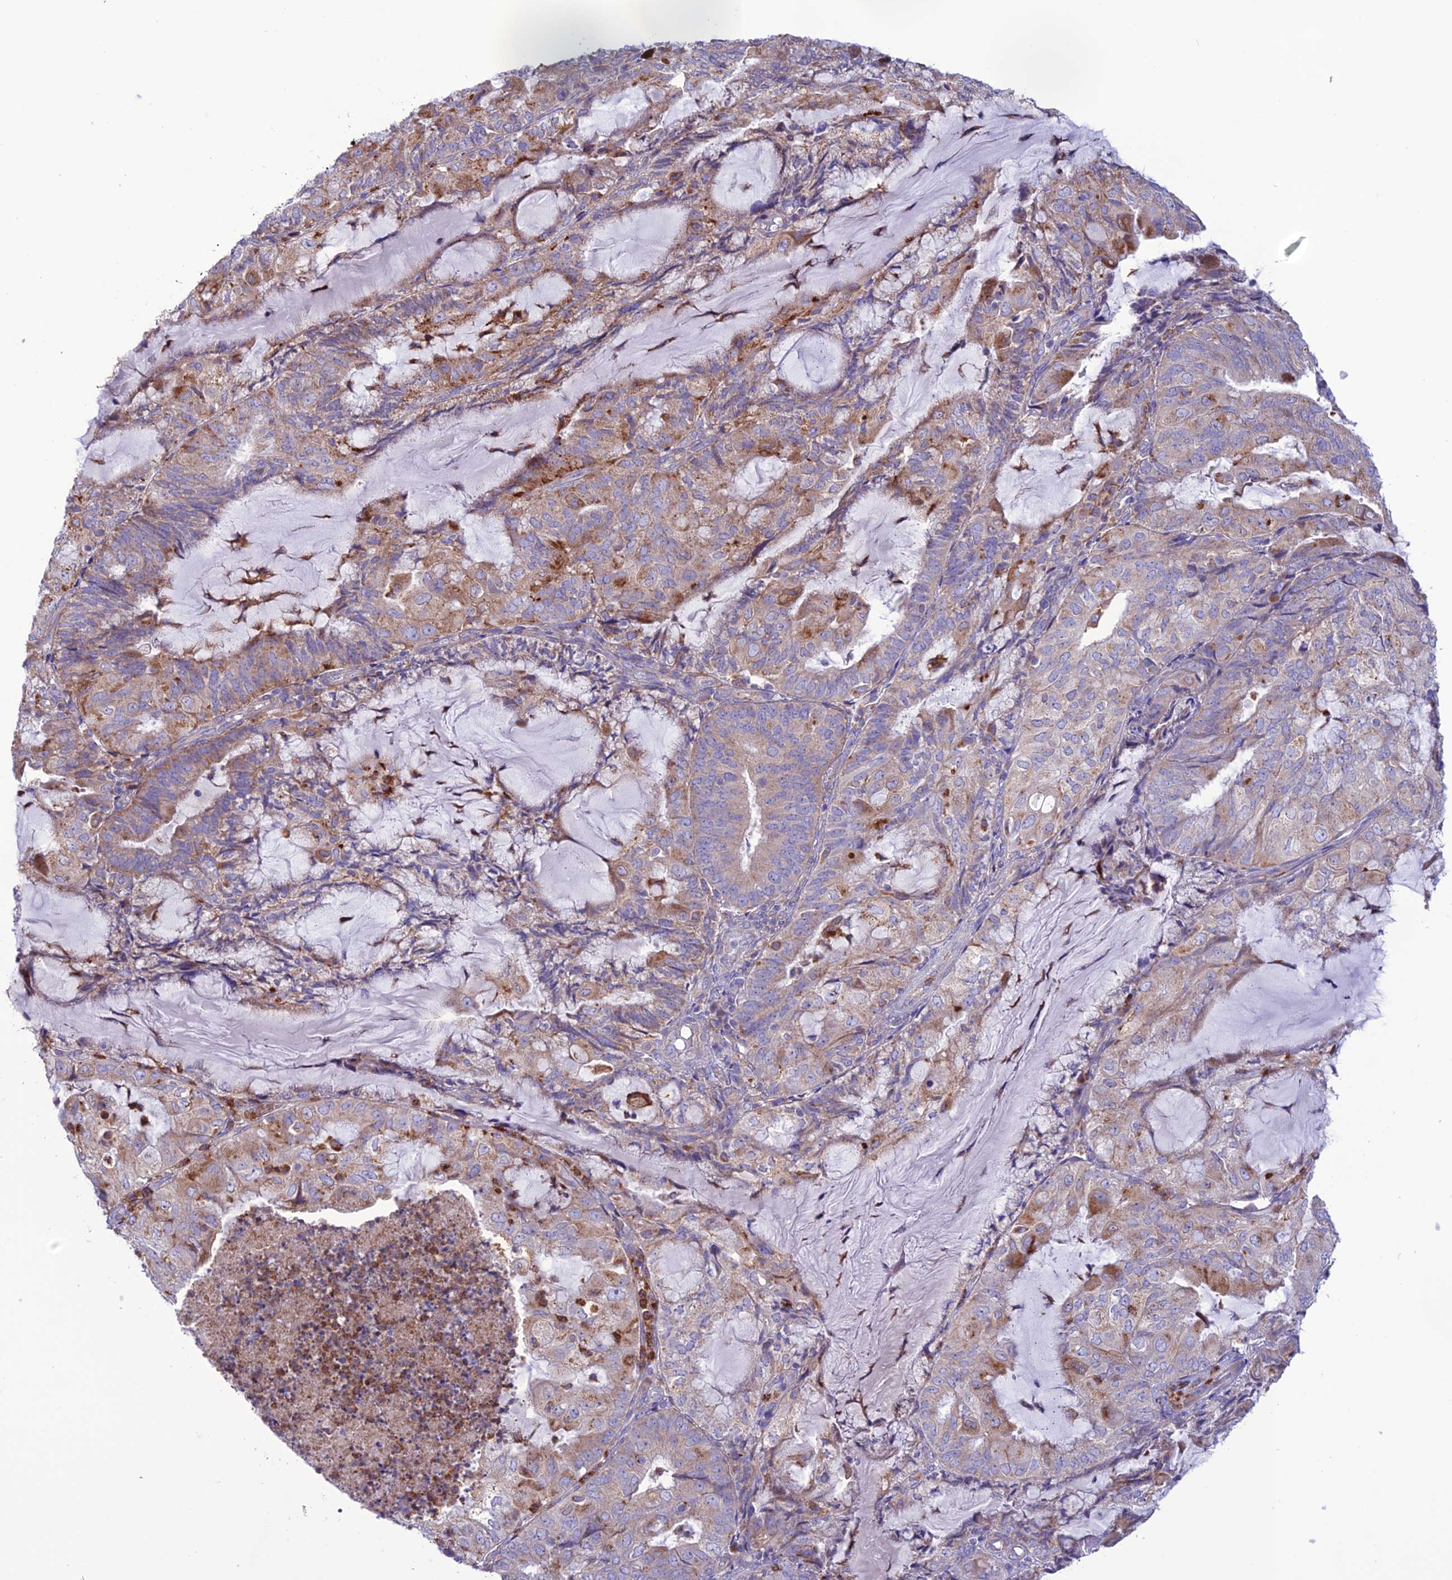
{"staining": {"intensity": "moderate", "quantity": "<25%", "location": "cytoplasmic/membranous"}, "tissue": "endometrial cancer", "cell_type": "Tumor cells", "image_type": "cancer", "snomed": [{"axis": "morphology", "description": "Adenocarcinoma, NOS"}, {"axis": "topography", "description": "Endometrium"}], "caption": "This histopathology image shows IHC staining of human endometrial cancer (adenocarcinoma), with low moderate cytoplasmic/membranous staining in approximately <25% of tumor cells.", "gene": "CLCN7", "patient": {"sex": "female", "age": 81}}